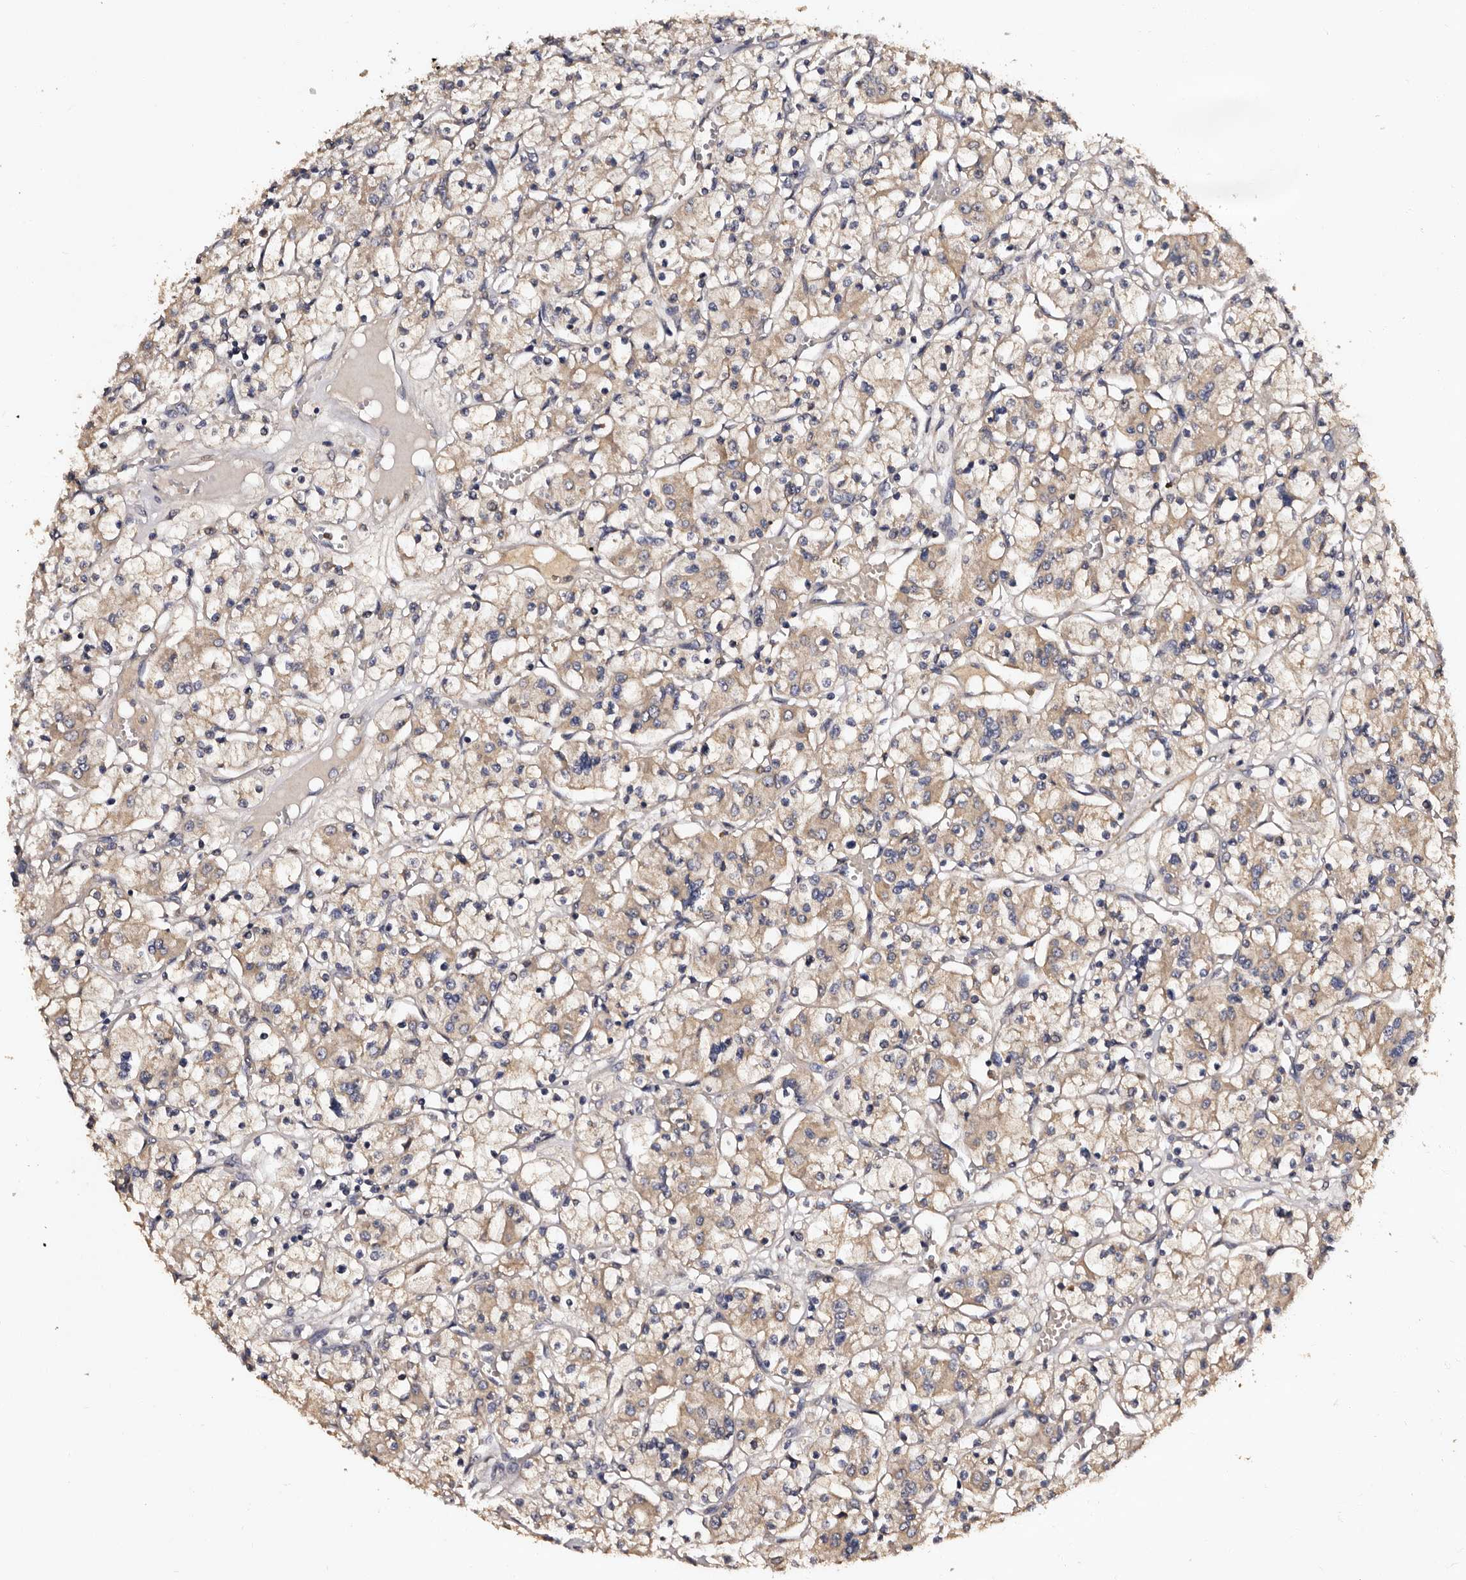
{"staining": {"intensity": "weak", "quantity": ">75%", "location": "cytoplasmic/membranous"}, "tissue": "renal cancer", "cell_type": "Tumor cells", "image_type": "cancer", "snomed": [{"axis": "morphology", "description": "Adenocarcinoma, NOS"}, {"axis": "topography", "description": "Kidney"}], "caption": "This micrograph shows immunohistochemistry (IHC) staining of human renal cancer, with low weak cytoplasmic/membranous expression in approximately >75% of tumor cells.", "gene": "ADCK5", "patient": {"sex": "female", "age": 59}}